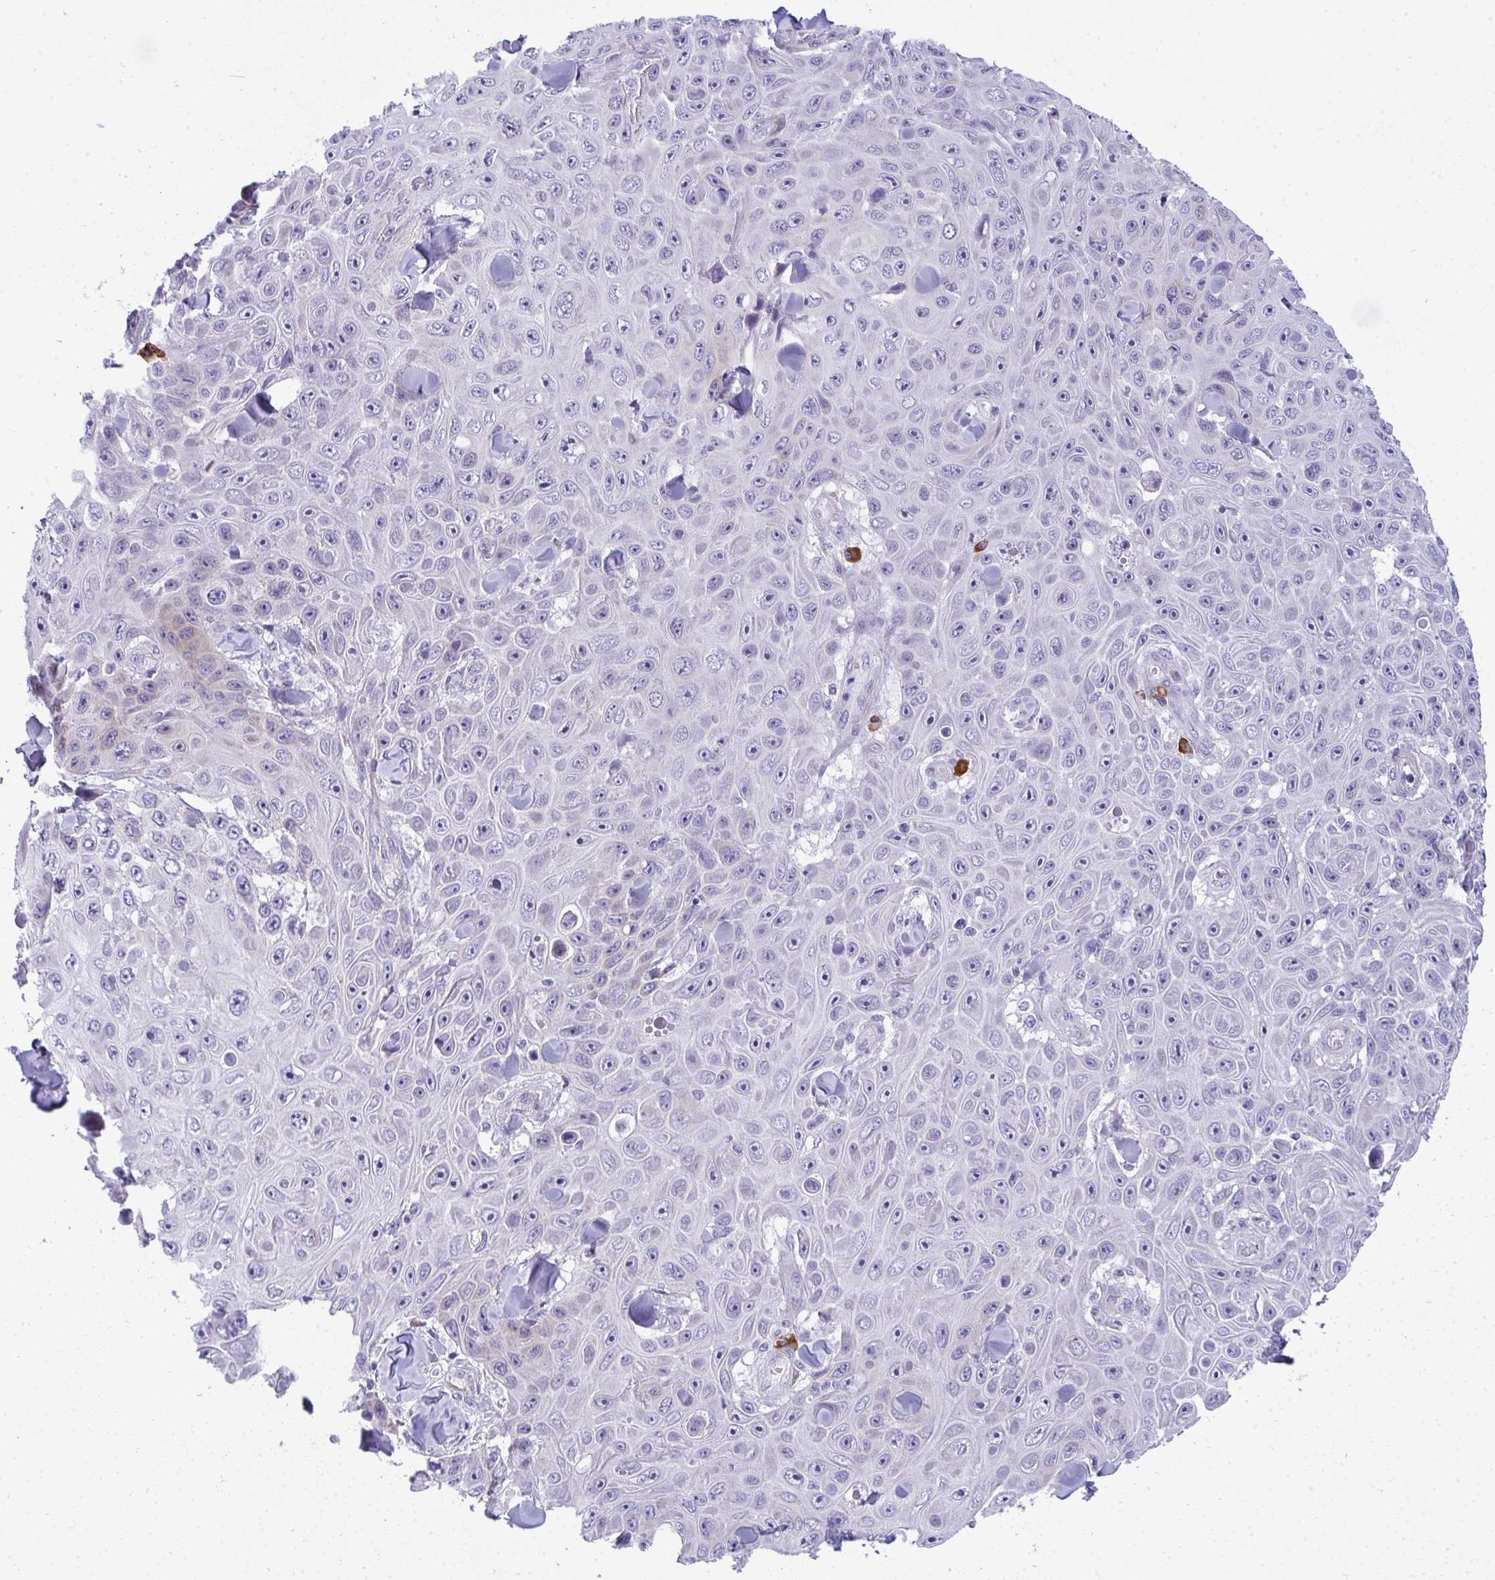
{"staining": {"intensity": "negative", "quantity": "none", "location": "none"}, "tissue": "skin cancer", "cell_type": "Tumor cells", "image_type": "cancer", "snomed": [{"axis": "morphology", "description": "Squamous cell carcinoma, NOS"}, {"axis": "topography", "description": "Skin"}], "caption": "Photomicrograph shows no protein positivity in tumor cells of skin cancer tissue.", "gene": "PUS7L", "patient": {"sex": "male", "age": 82}}